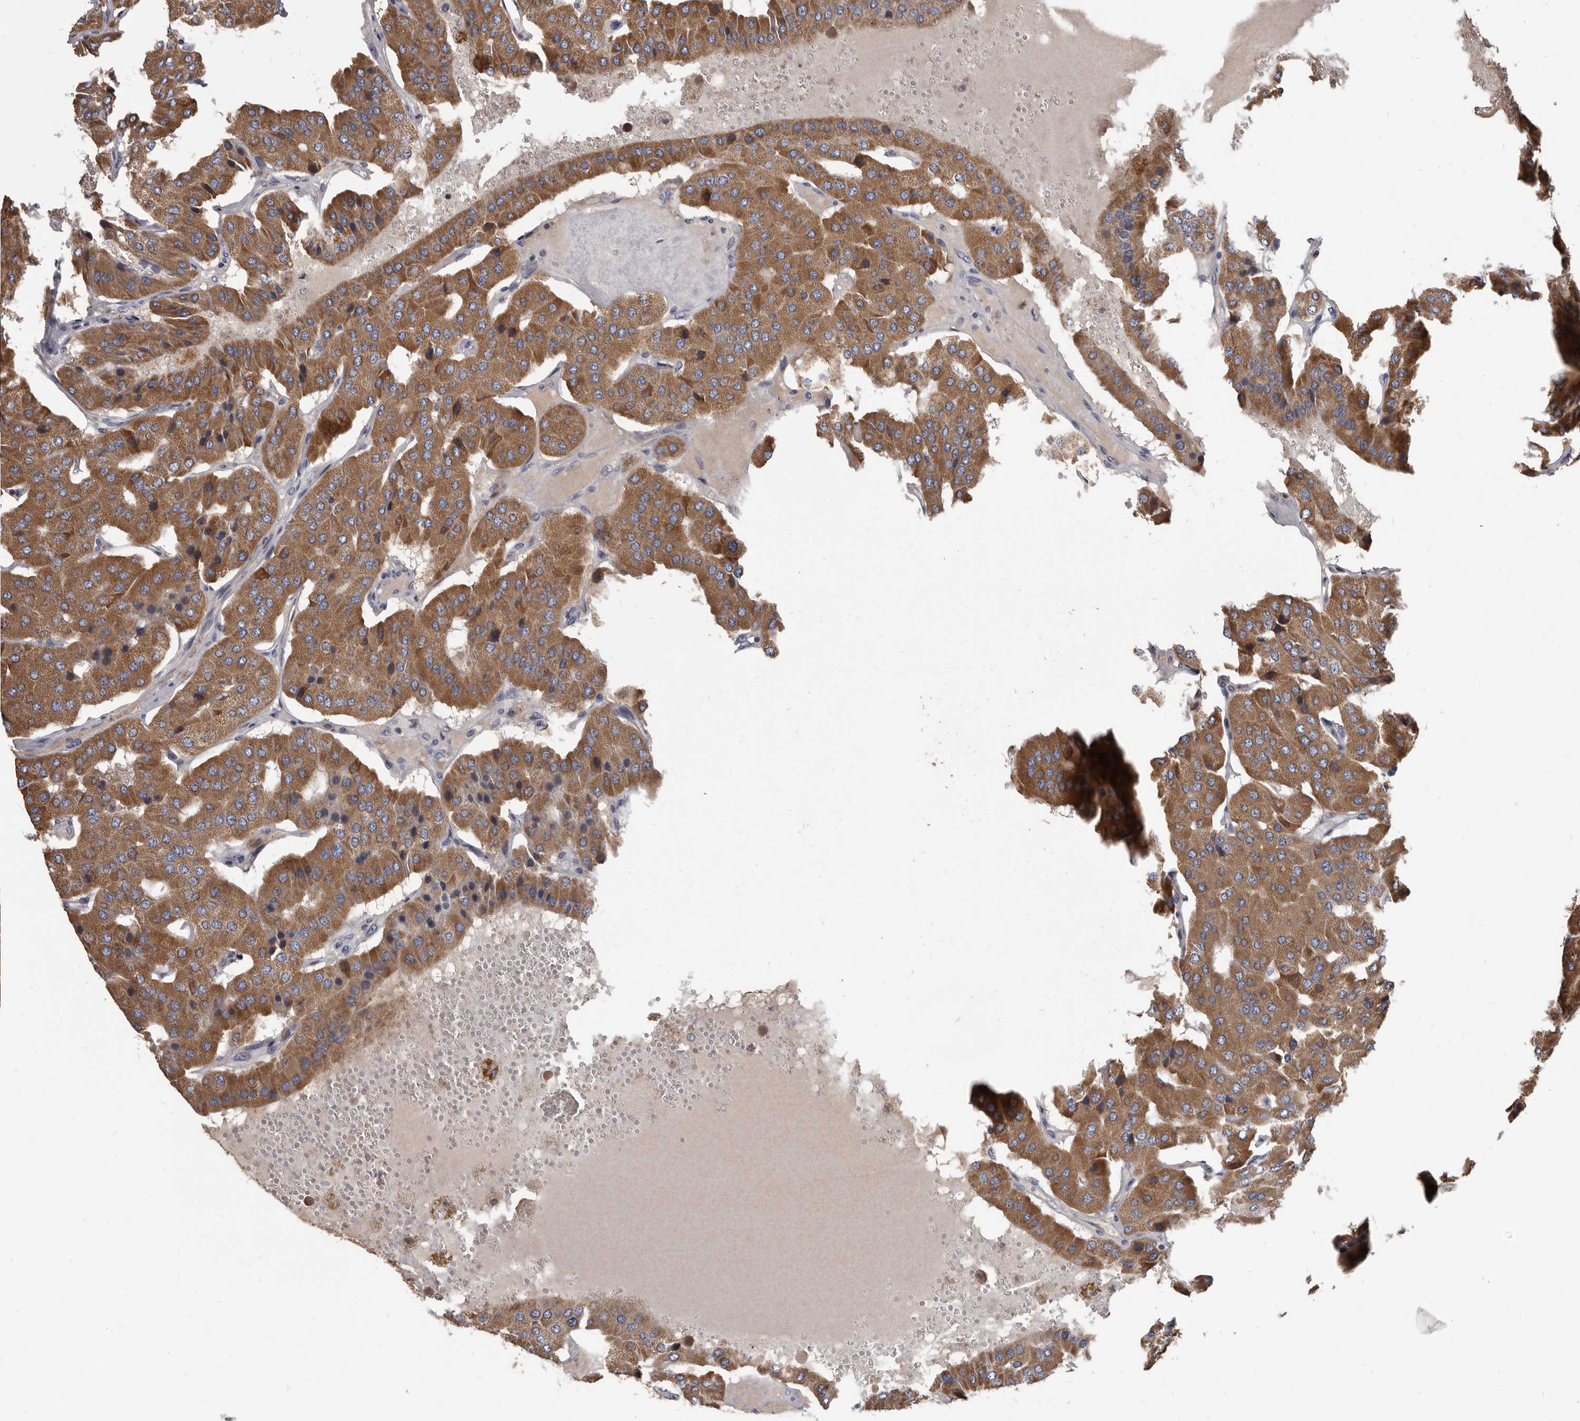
{"staining": {"intensity": "moderate", "quantity": ">75%", "location": "cytoplasmic/membranous"}, "tissue": "parathyroid gland", "cell_type": "Glandular cells", "image_type": "normal", "snomed": [{"axis": "morphology", "description": "Normal tissue, NOS"}, {"axis": "morphology", "description": "Adenoma, NOS"}, {"axis": "topography", "description": "Parathyroid gland"}], "caption": "The immunohistochemical stain shows moderate cytoplasmic/membranous staining in glandular cells of unremarkable parathyroid gland.", "gene": "ALDH5A1", "patient": {"sex": "female", "age": 86}}